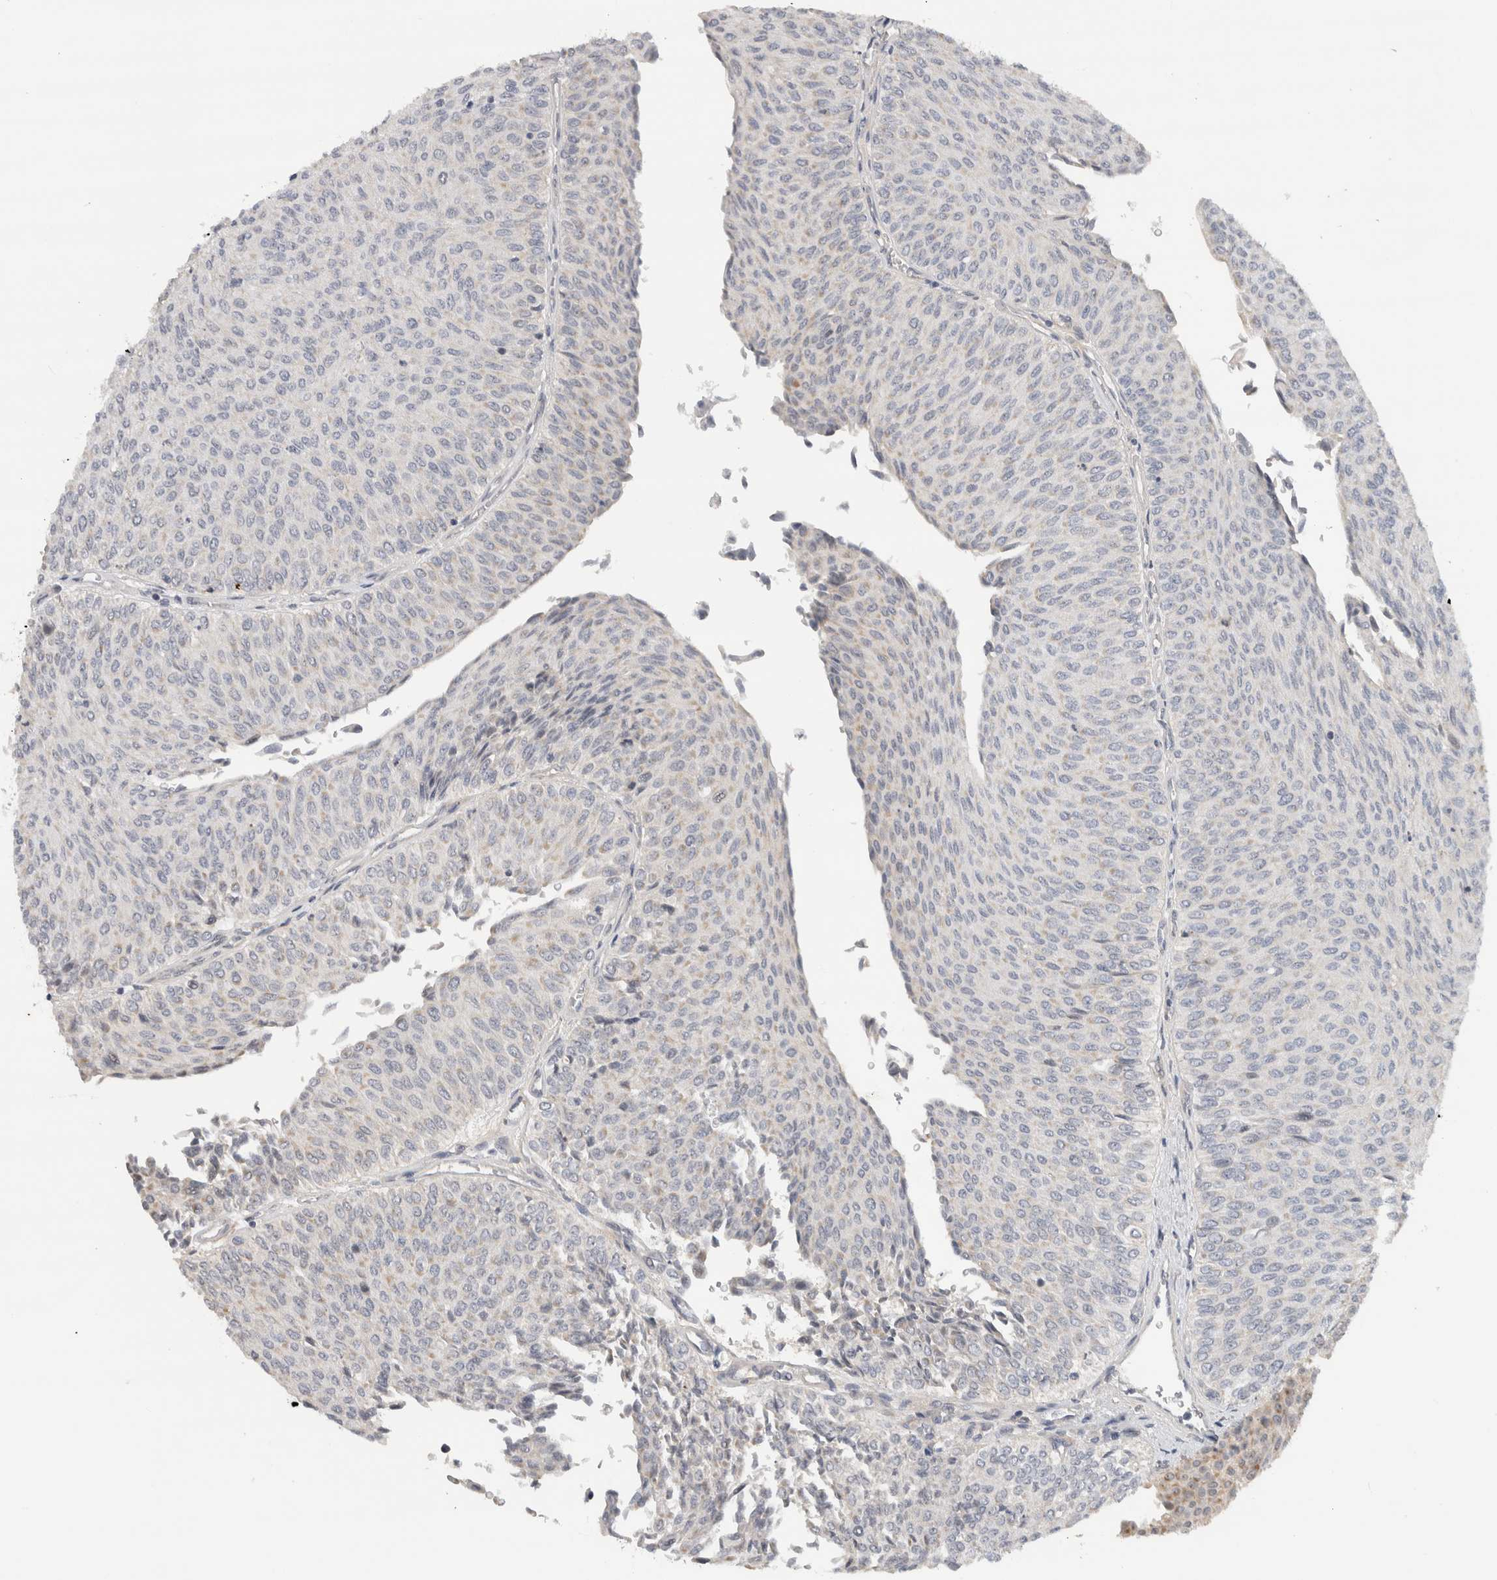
{"staining": {"intensity": "negative", "quantity": "none", "location": "none"}, "tissue": "urothelial cancer", "cell_type": "Tumor cells", "image_type": "cancer", "snomed": [{"axis": "morphology", "description": "Urothelial carcinoma, Low grade"}, {"axis": "topography", "description": "Urinary bladder"}], "caption": "This is an IHC micrograph of human low-grade urothelial carcinoma. There is no positivity in tumor cells.", "gene": "HCN3", "patient": {"sex": "male", "age": 78}}